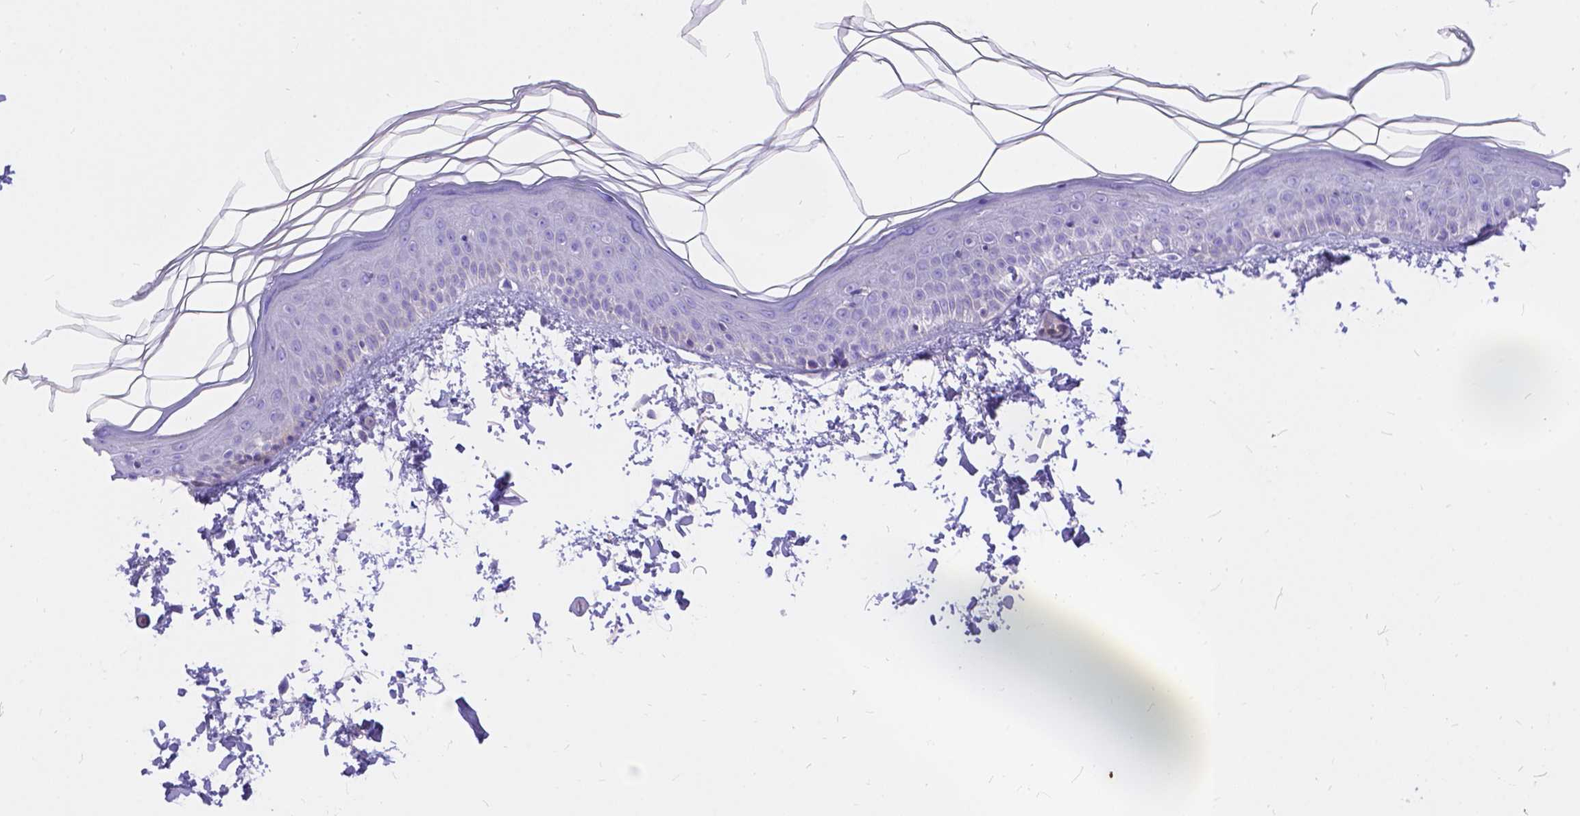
{"staining": {"intensity": "negative", "quantity": "none", "location": "none"}, "tissue": "skin", "cell_type": "Fibroblasts", "image_type": "normal", "snomed": [{"axis": "morphology", "description": "Normal tissue, NOS"}, {"axis": "topography", "description": "Skin"}], "caption": "This is an immunohistochemistry histopathology image of benign human skin. There is no staining in fibroblasts.", "gene": "KLHL10", "patient": {"sex": "female", "age": 62}}